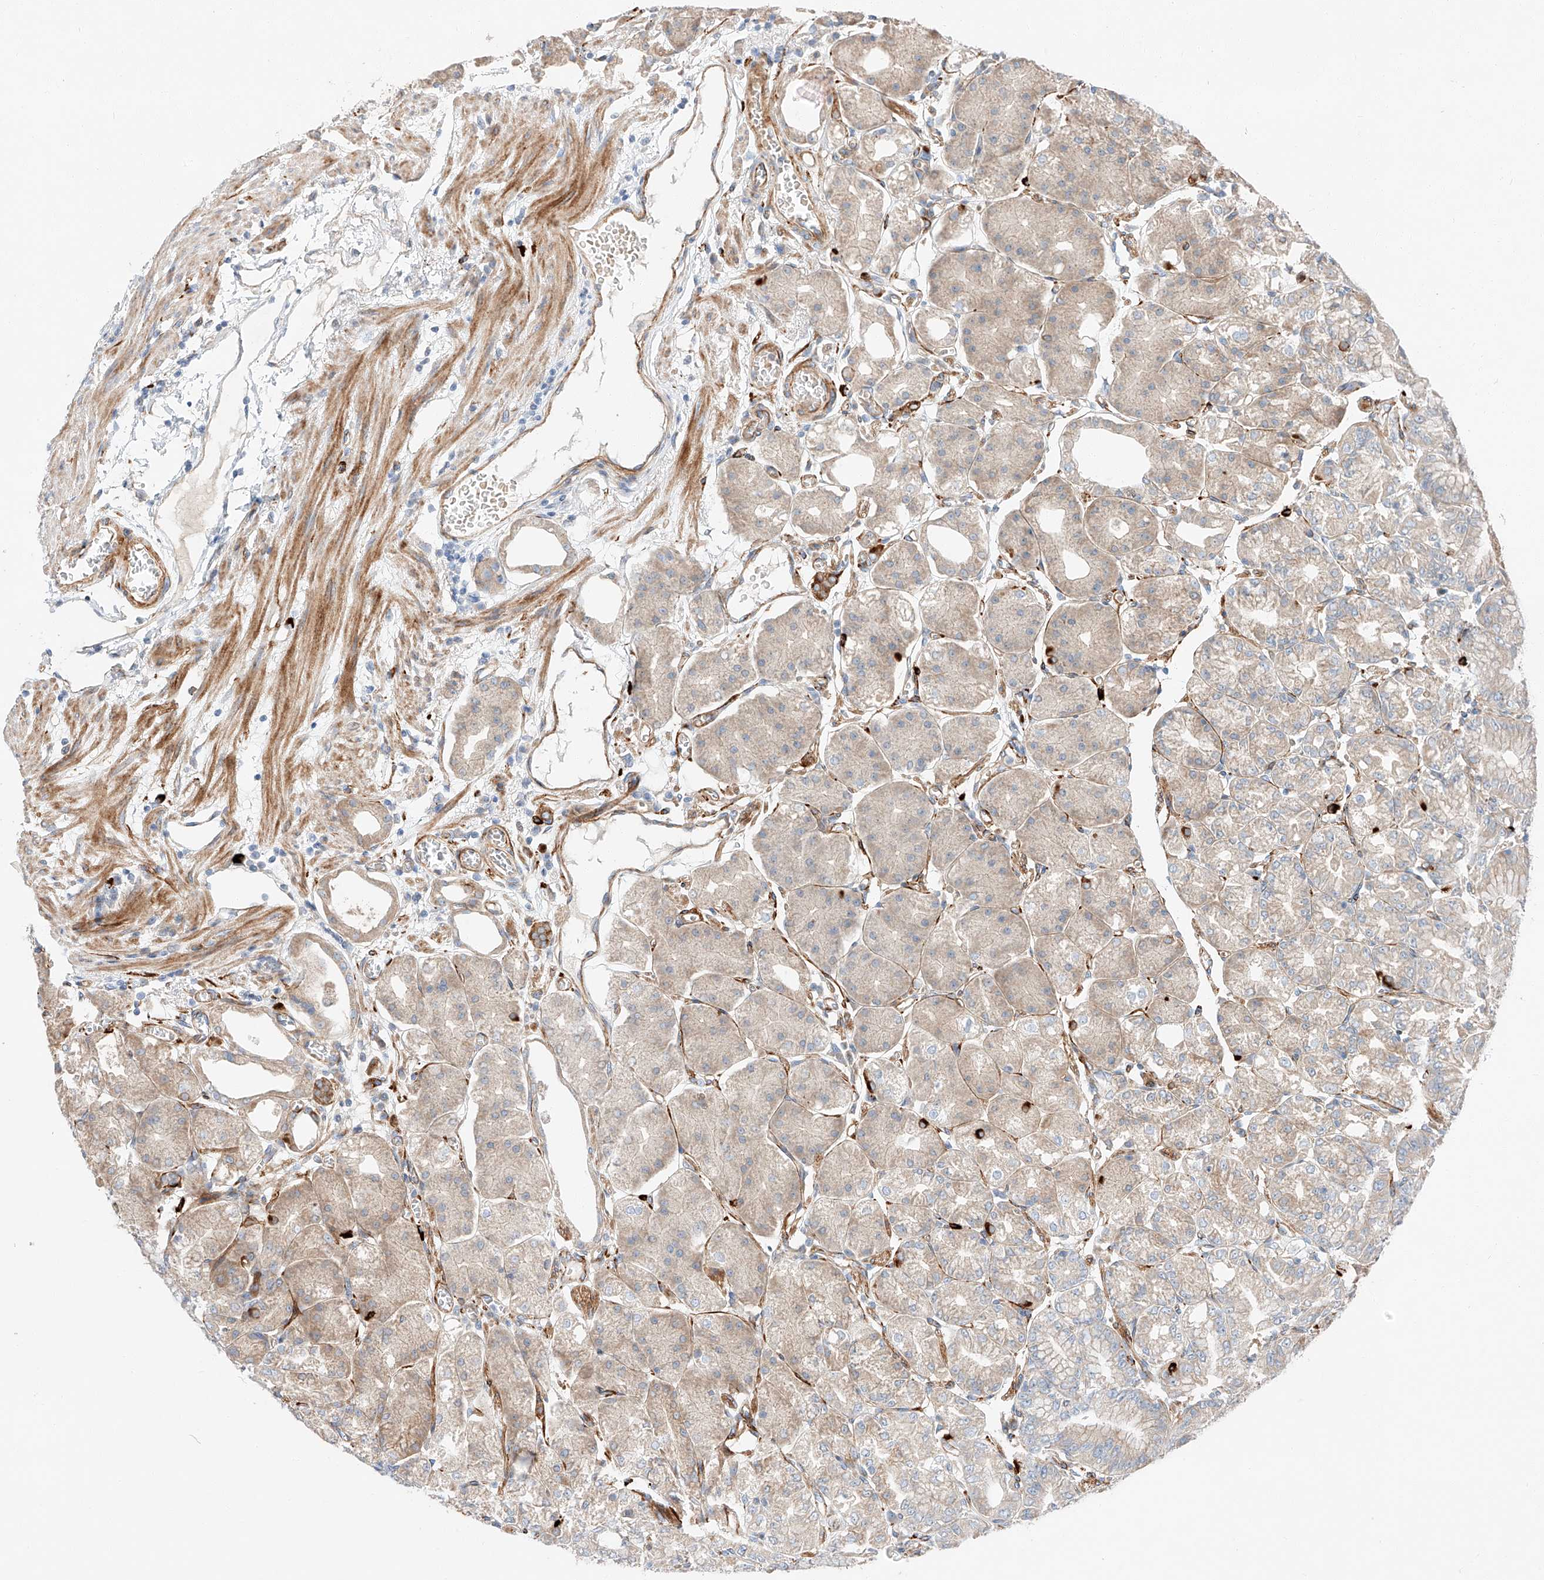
{"staining": {"intensity": "moderate", "quantity": "25%-75%", "location": "cytoplasmic/membranous"}, "tissue": "stomach", "cell_type": "Glandular cells", "image_type": "normal", "snomed": [{"axis": "morphology", "description": "Normal tissue, NOS"}, {"axis": "topography", "description": "Stomach, lower"}], "caption": "About 25%-75% of glandular cells in unremarkable stomach display moderate cytoplasmic/membranous protein staining as visualized by brown immunohistochemical staining.", "gene": "MINDY4", "patient": {"sex": "male", "age": 71}}